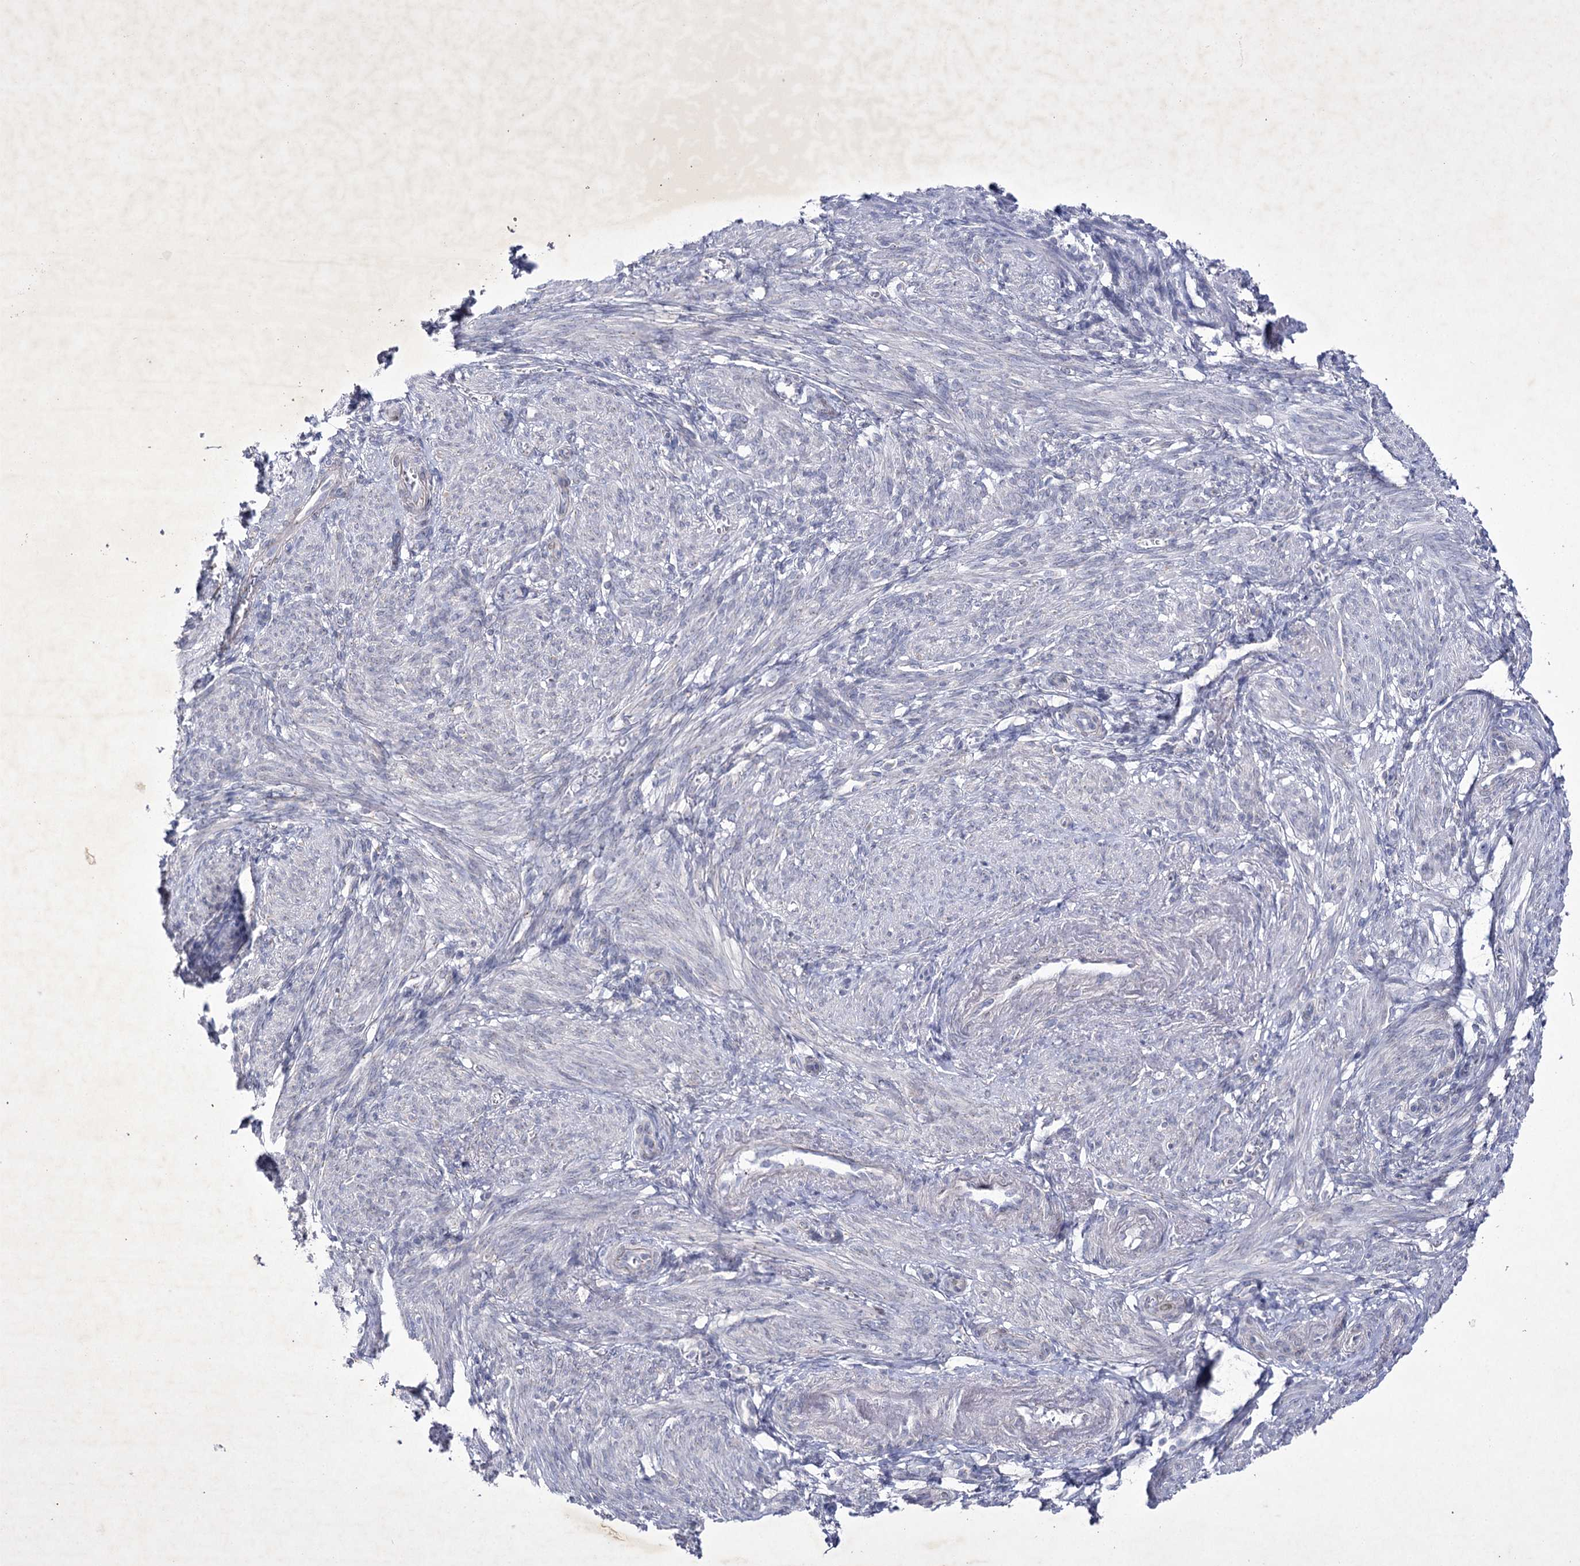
{"staining": {"intensity": "negative", "quantity": "none", "location": "none"}, "tissue": "smooth muscle", "cell_type": "Smooth muscle cells", "image_type": "normal", "snomed": [{"axis": "morphology", "description": "Normal tissue, NOS"}, {"axis": "topography", "description": "Smooth muscle"}], "caption": "There is no significant expression in smooth muscle cells of smooth muscle. (DAB immunohistochemistry (IHC), high magnification).", "gene": "COX15", "patient": {"sex": "female", "age": 39}}